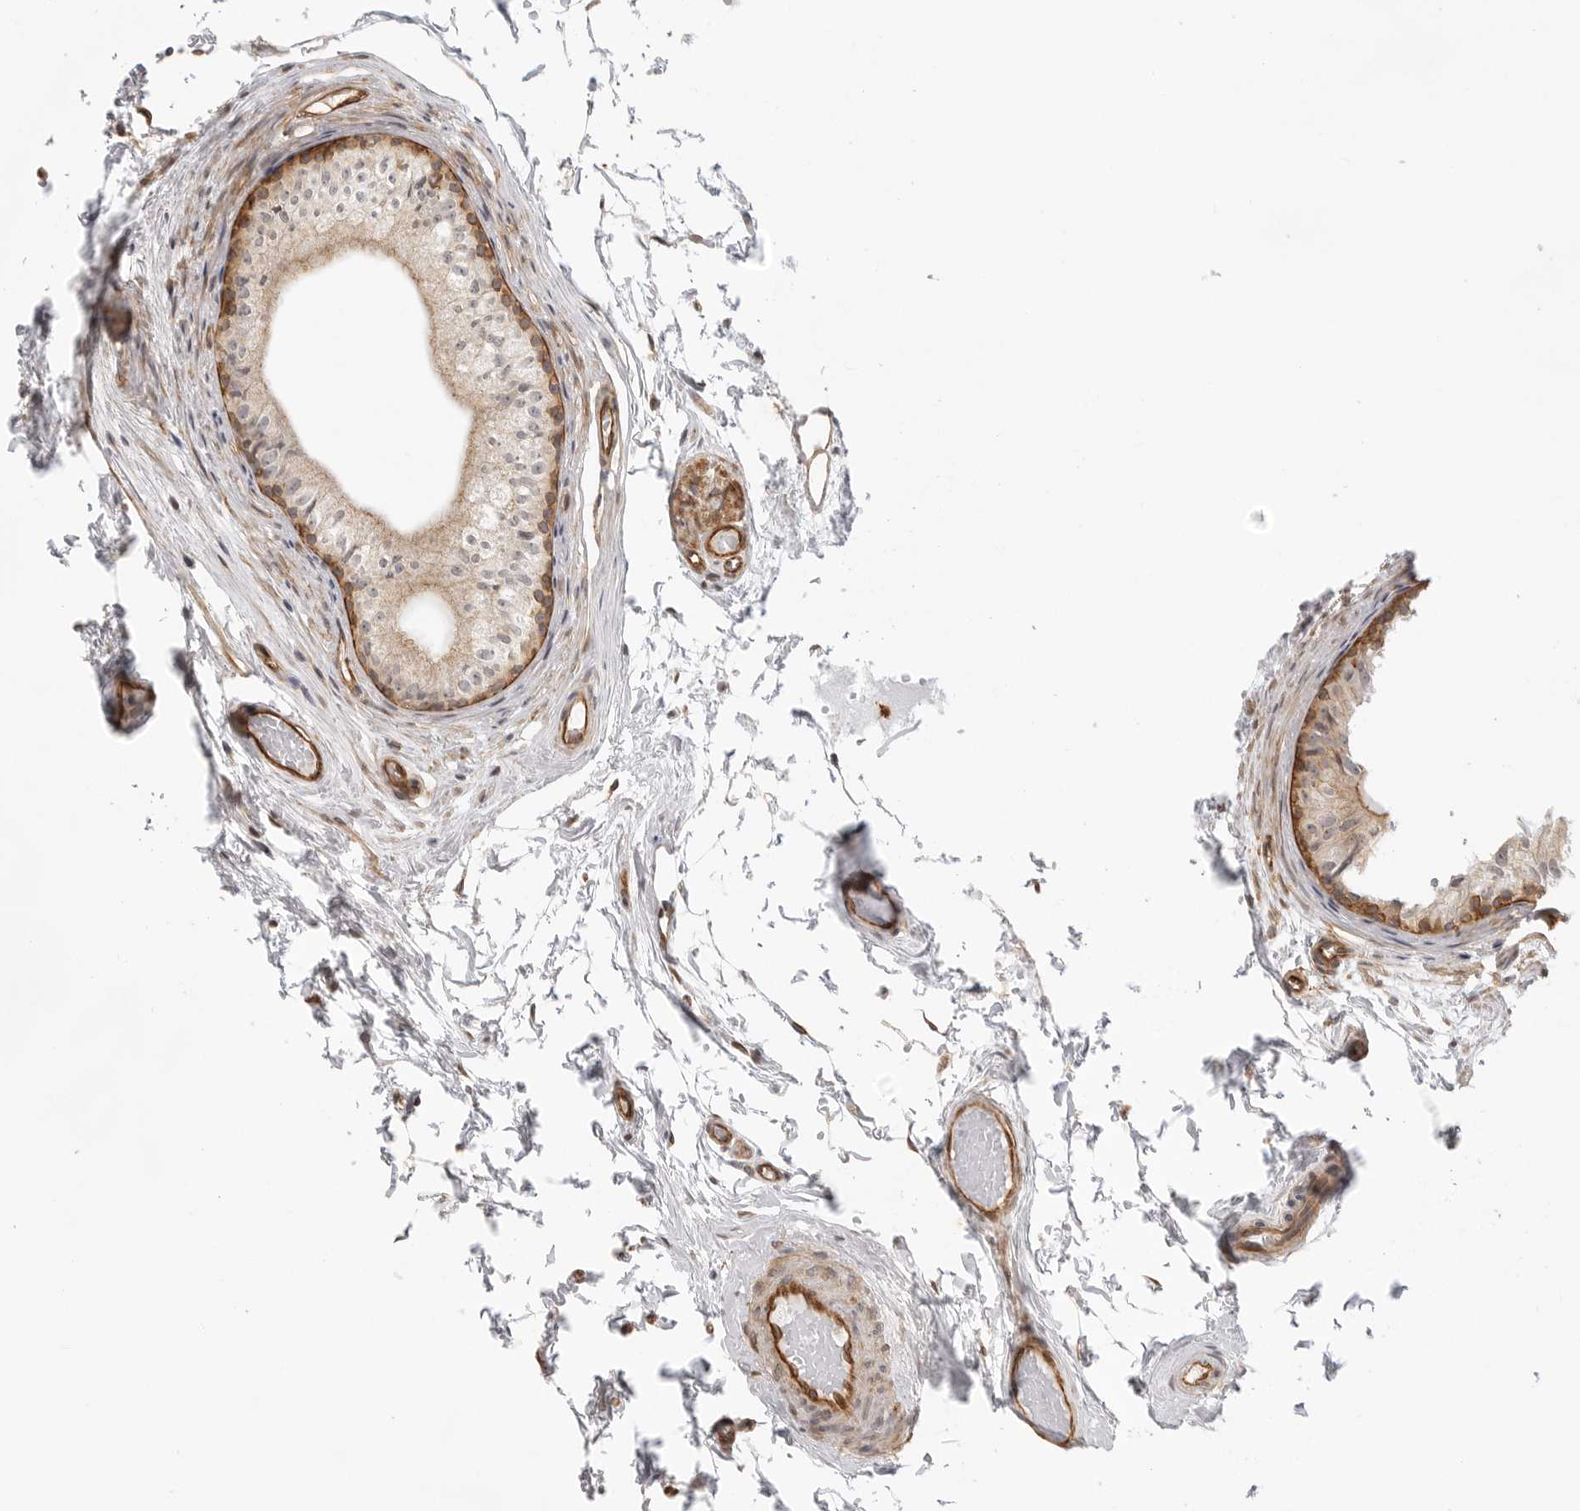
{"staining": {"intensity": "moderate", "quantity": ">75%", "location": "cytoplasmic/membranous"}, "tissue": "epididymis", "cell_type": "Glandular cells", "image_type": "normal", "snomed": [{"axis": "morphology", "description": "Normal tissue, NOS"}, {"axis": "topography", "description": "Epididymis"}], "caption": "Glandular cells reveal medium levels of moderate cytoplasmic/membranous staining in approximately >75% of cells in unremarkable epididymis. Using DAB (3,3'-diaminobenzidine) (brown) and hematoxylin (blue) stains, captured at high magnification using brightfield microscopy.", "gene": "ATOH7", "patient": {"sex": "male", "age": 79}}